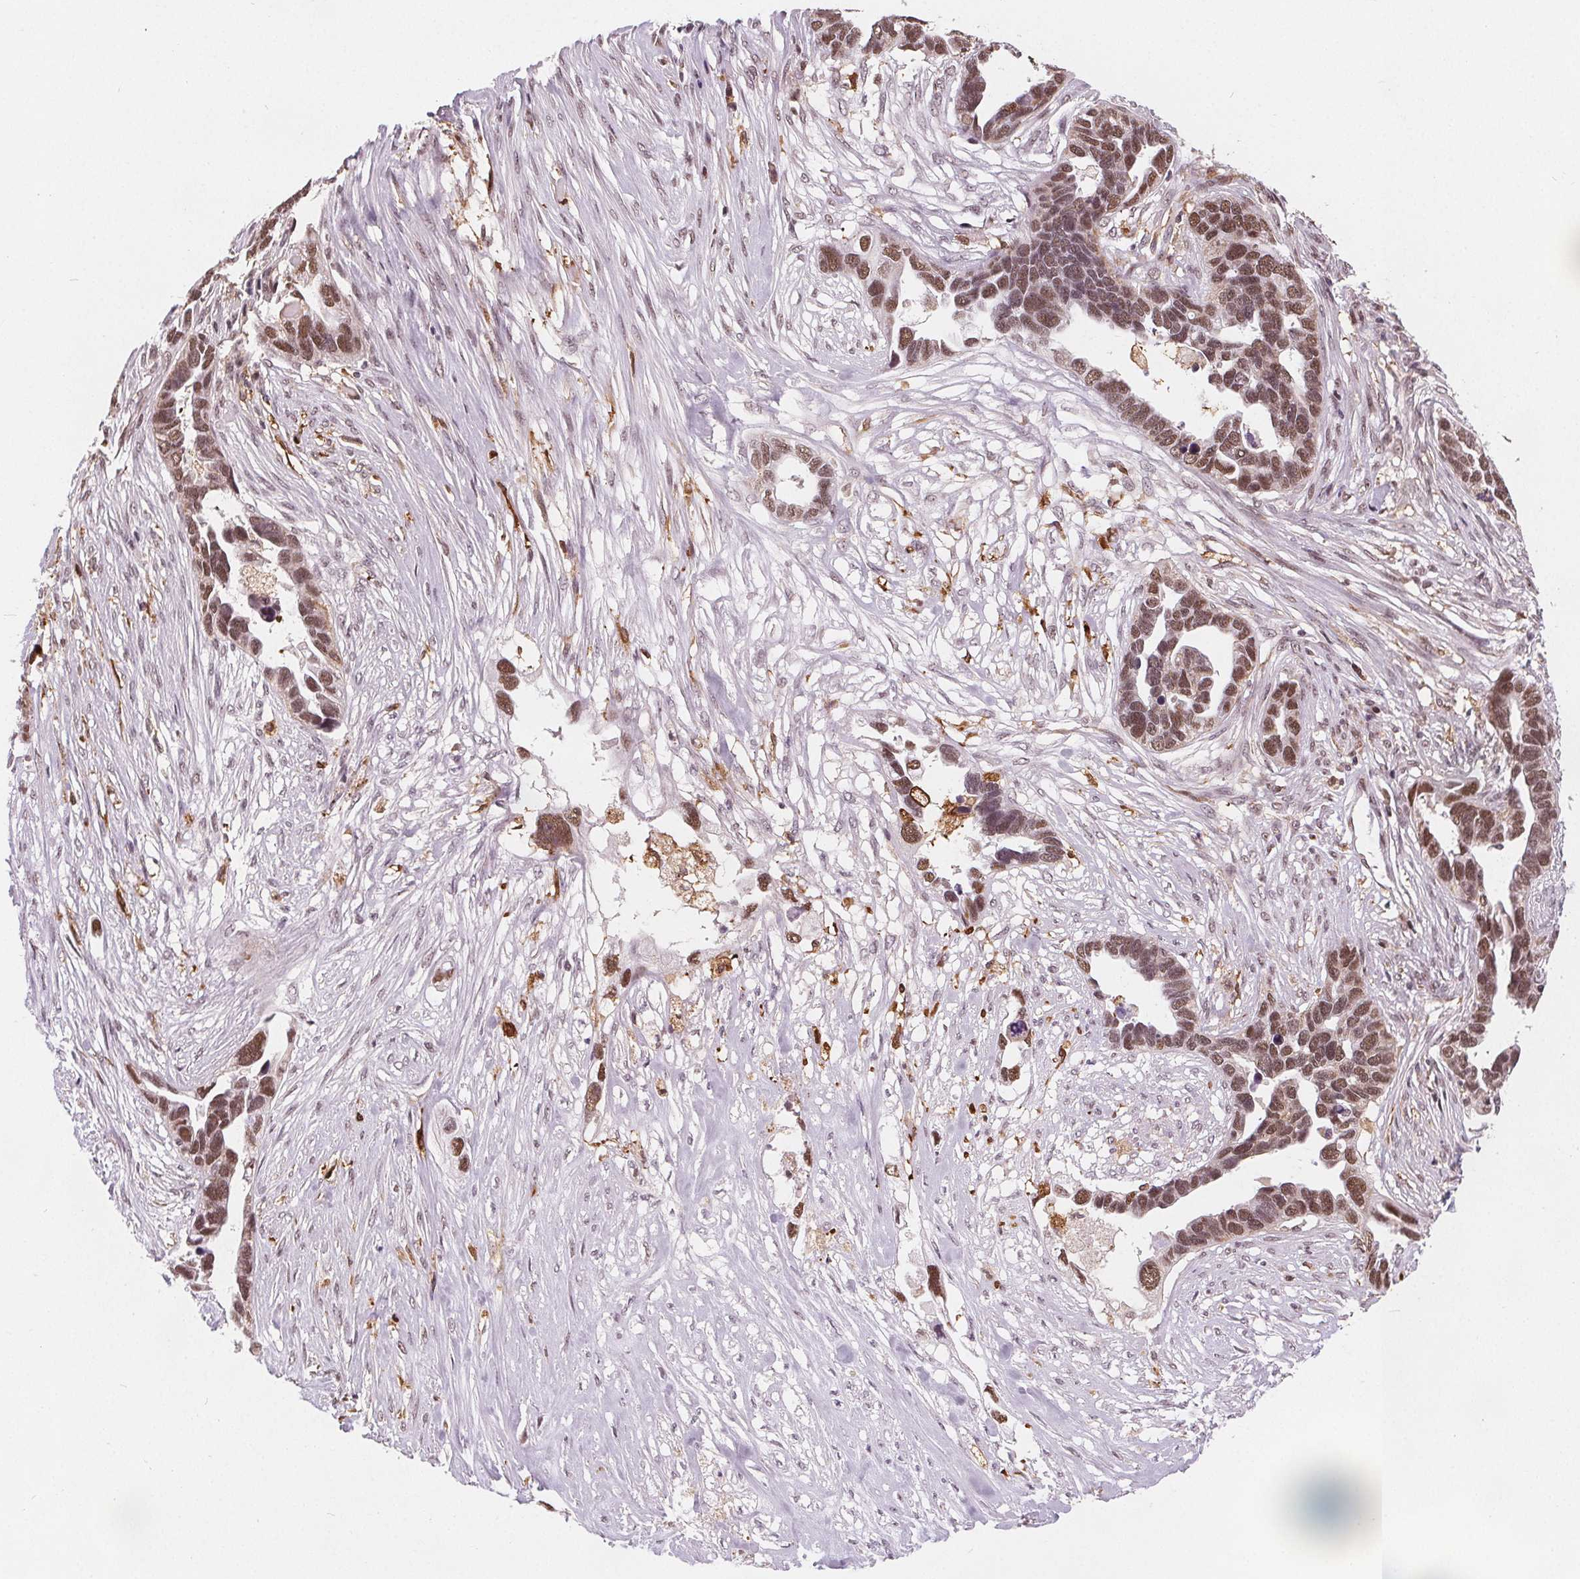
{"staining": {"intensity": "moderate", "quantity": ">75%", "location": "nuclear"}, "tissue": "ovarian cancer", "cell_type": "Tumor cells", "image_type": "cancer", "snomed": [{"axis": "morphology", "description": "Cystadenocarcinoma, serous, NOS"}, {"axis": "topography", "description": "Ovary"}], "caption": "Ovarian cancer (serous cystadenocarcinoma) was stained to show a protein in brown. There is medium levels of moderate nuclear positivity in approximately >75% of tumor cells.", "gene": "DPM2", "patient": {"sex": "female", "age": 54}}